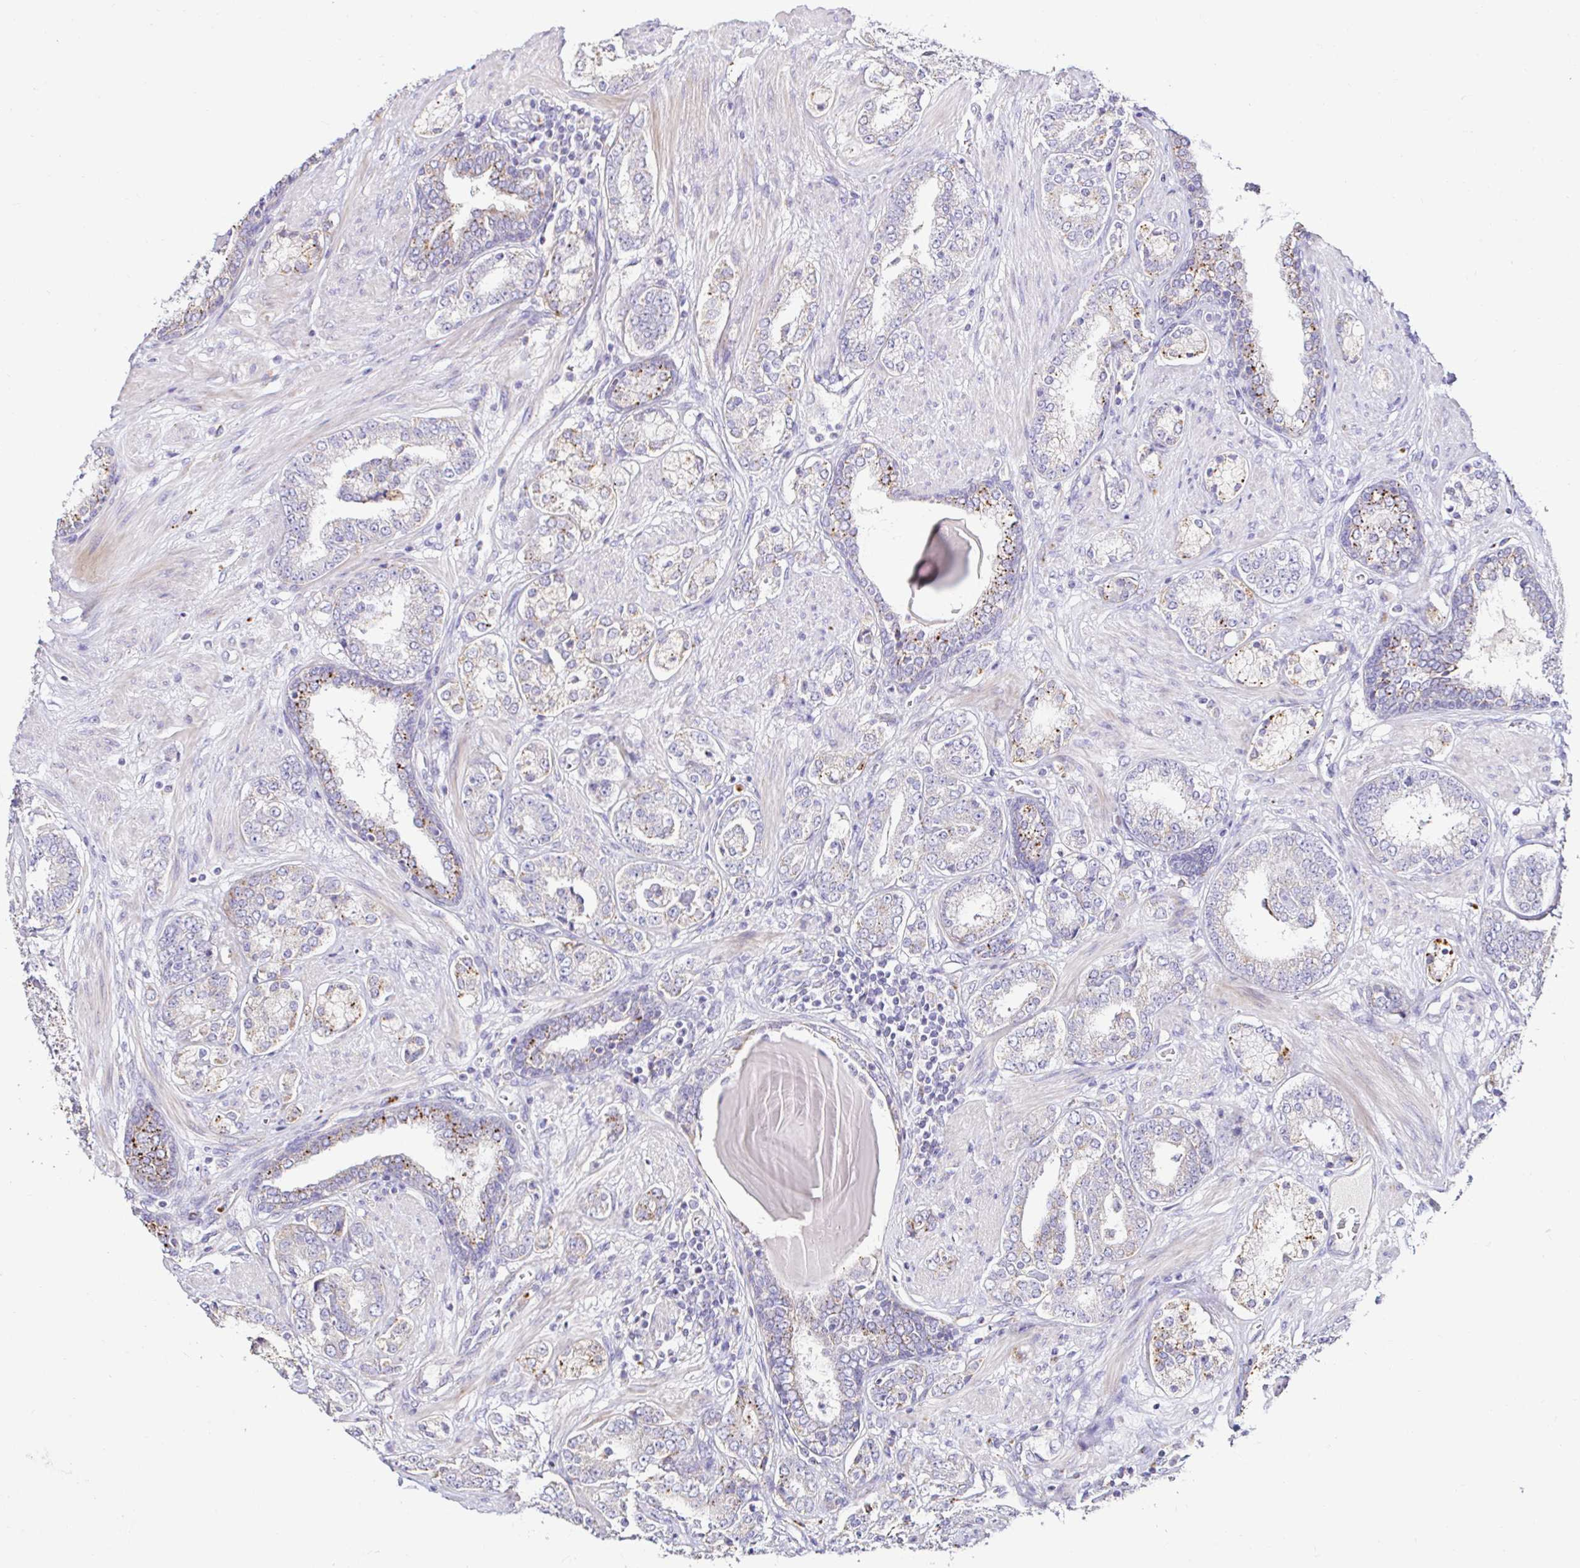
{"staining": {"intensity": "weak", "quantity": "<25%", "location": "cytoplasmic/membranous"}, "tissue": "prostate cancer", "cell_type": "Tumor cells", "image_type": "cancer", "snomed": [{"axis": "morphology", "description": "Adenocarcinoma, High grade"}, {"axis": "topography", "description": "Prostate"}], "caption": "This is an immunohistochemistry (IHC) image of prostate cancer. There is no staining in tumor cells.", "gene": "GALNS", "patient": {"sex": "male", "age": 62}}